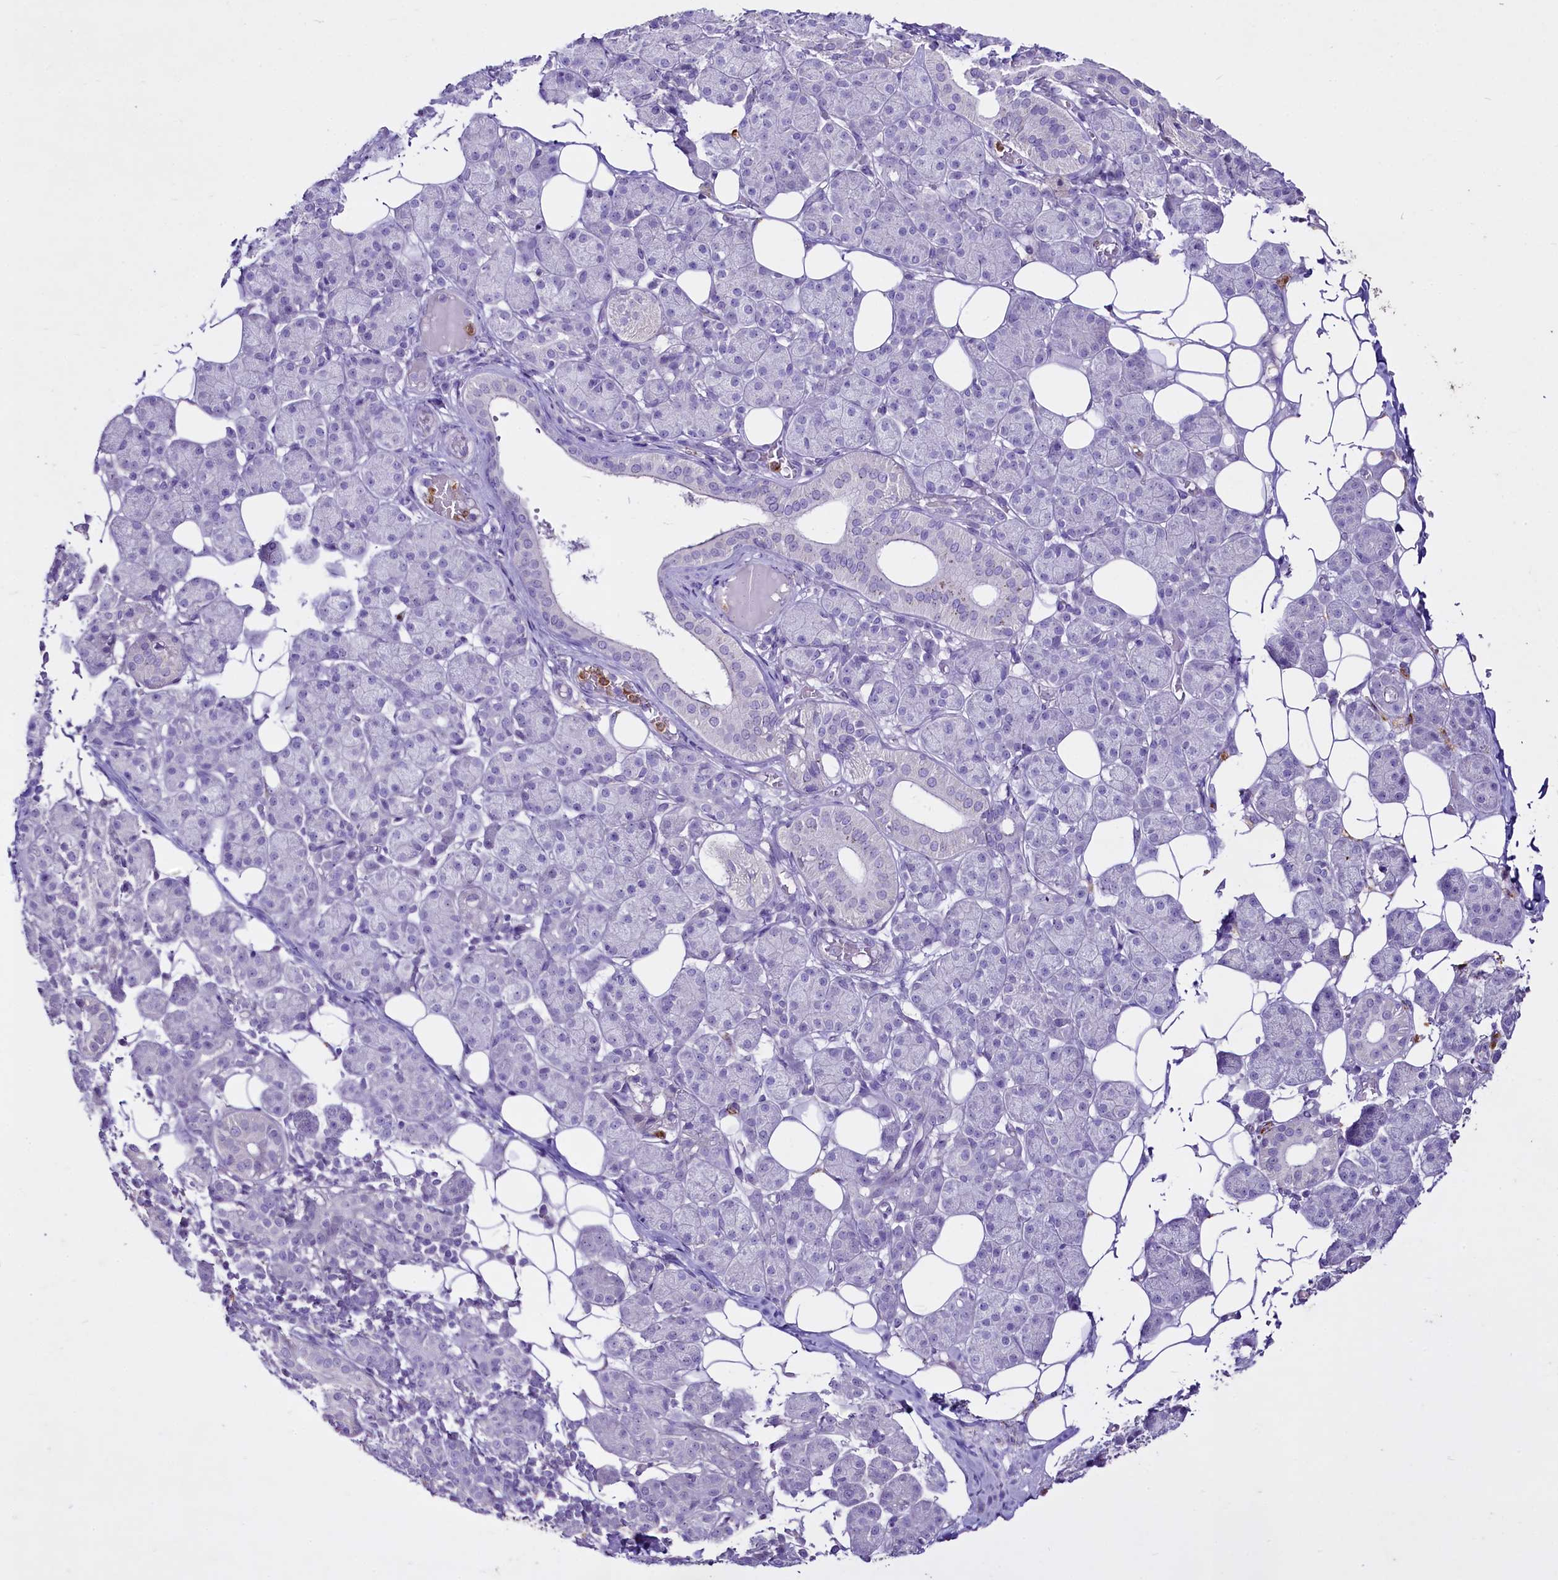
{"staining": {"intensity": "negative", "quantity": "none", "location": "none"}, "tissue": "salivary gland", "cell_type": "Glandular cells", "image_type": "normal", "snomed": [{"axis": "morphology", "description": "Normal tissue, NOS"}, {"axis": "topography", "description": "Salivary gland"}], "caption": "Glandular cells are negative for protein expression in normal human salivary gland. Nuclei are stained in blue.", "gene": "FAM209B", "patient": {"sex": "female", "age": 33}}